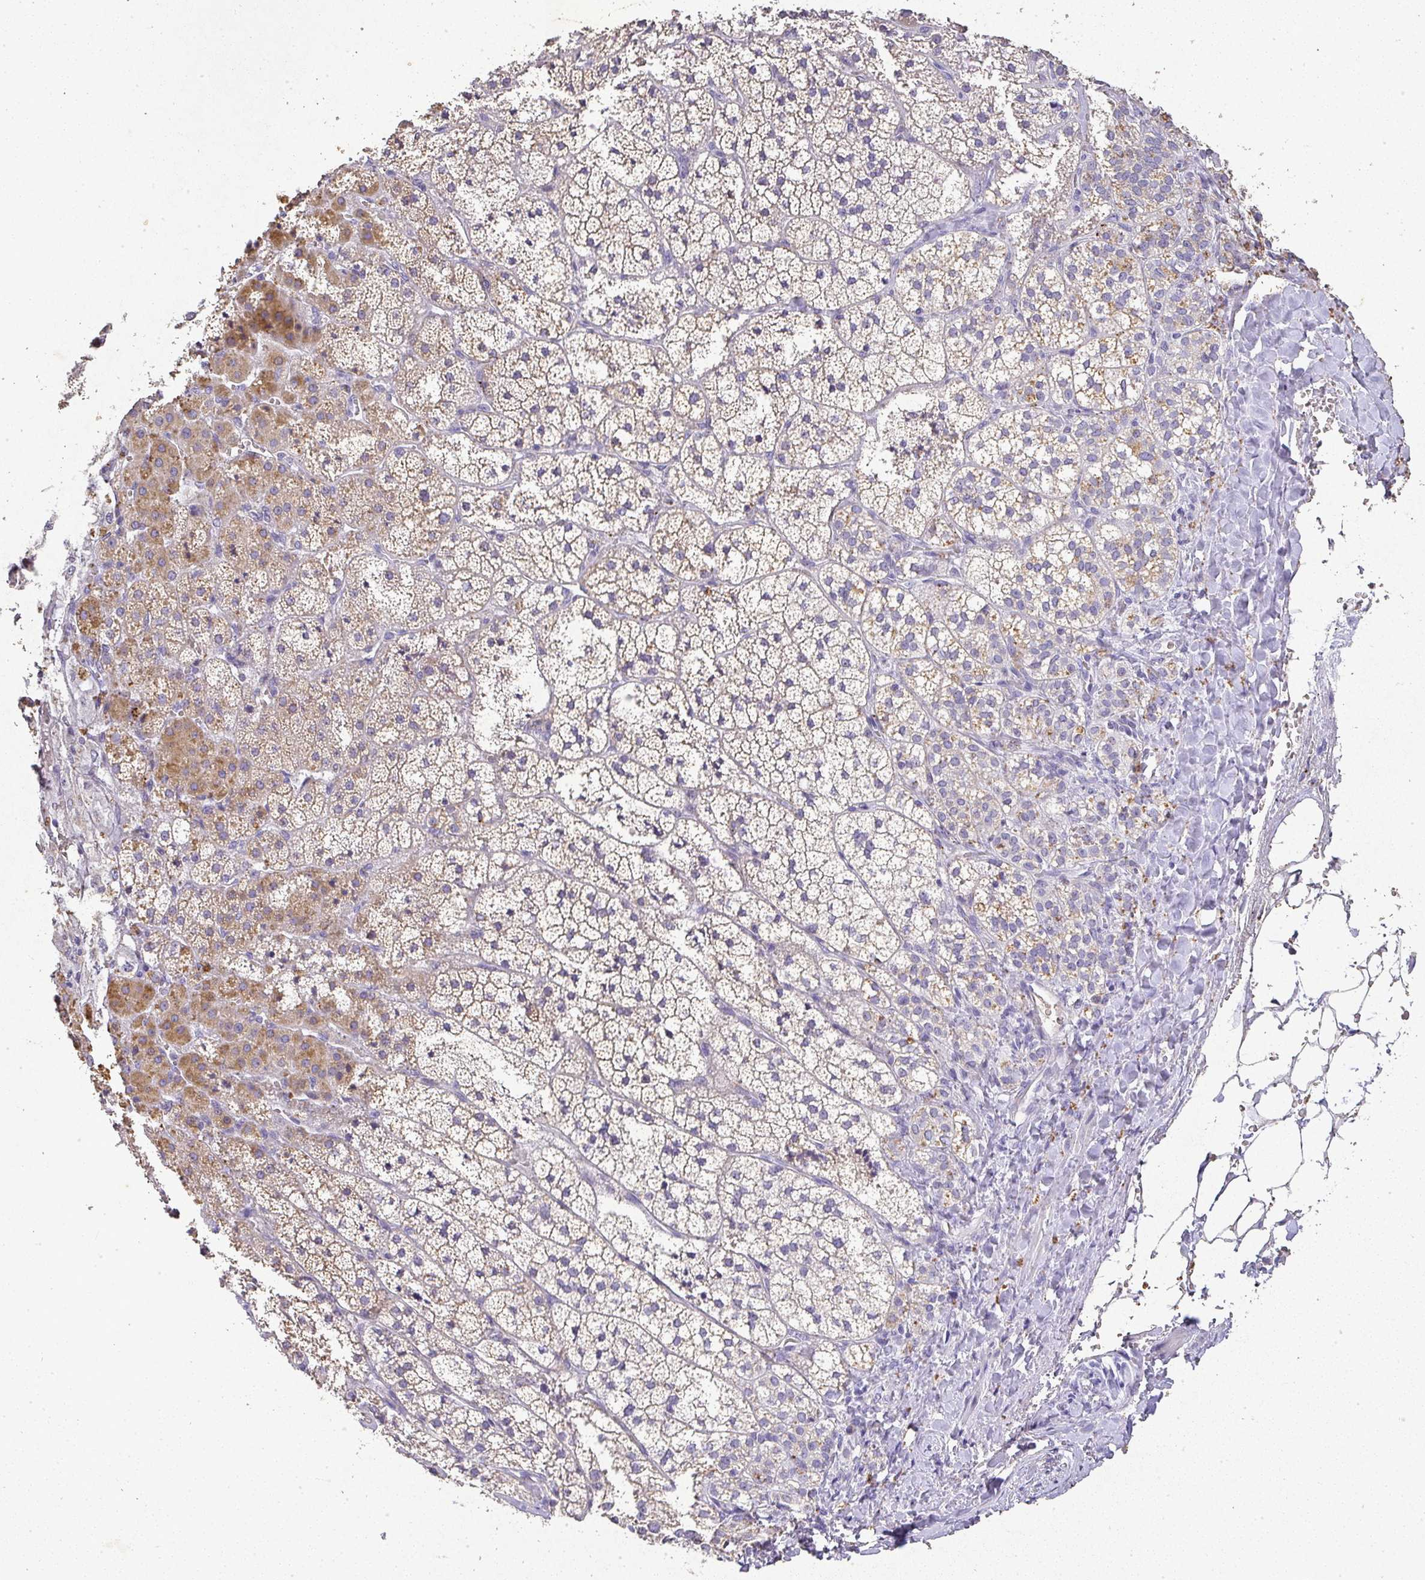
{"staining": {"intensity": "moderate", "quantity": "<25%", "location": "cytoplasmic/membranous"}, "tissue": "adrenal gland", "cell_type": "Glandular cells", "image_type": "normal", "snomed": [{"axis": "morphology", "description": "Normal tissue, NOS"}, {"axis": "topography", "description": "Adrenal gland"}], "caption": "Protein expression analysis of normal human adrenal gland reveals moderate cytoplasmic/membranous staining in about <25% of glandular cells.", "gene": "RPS2", "patient": {"sex": "male", "age": 53}}